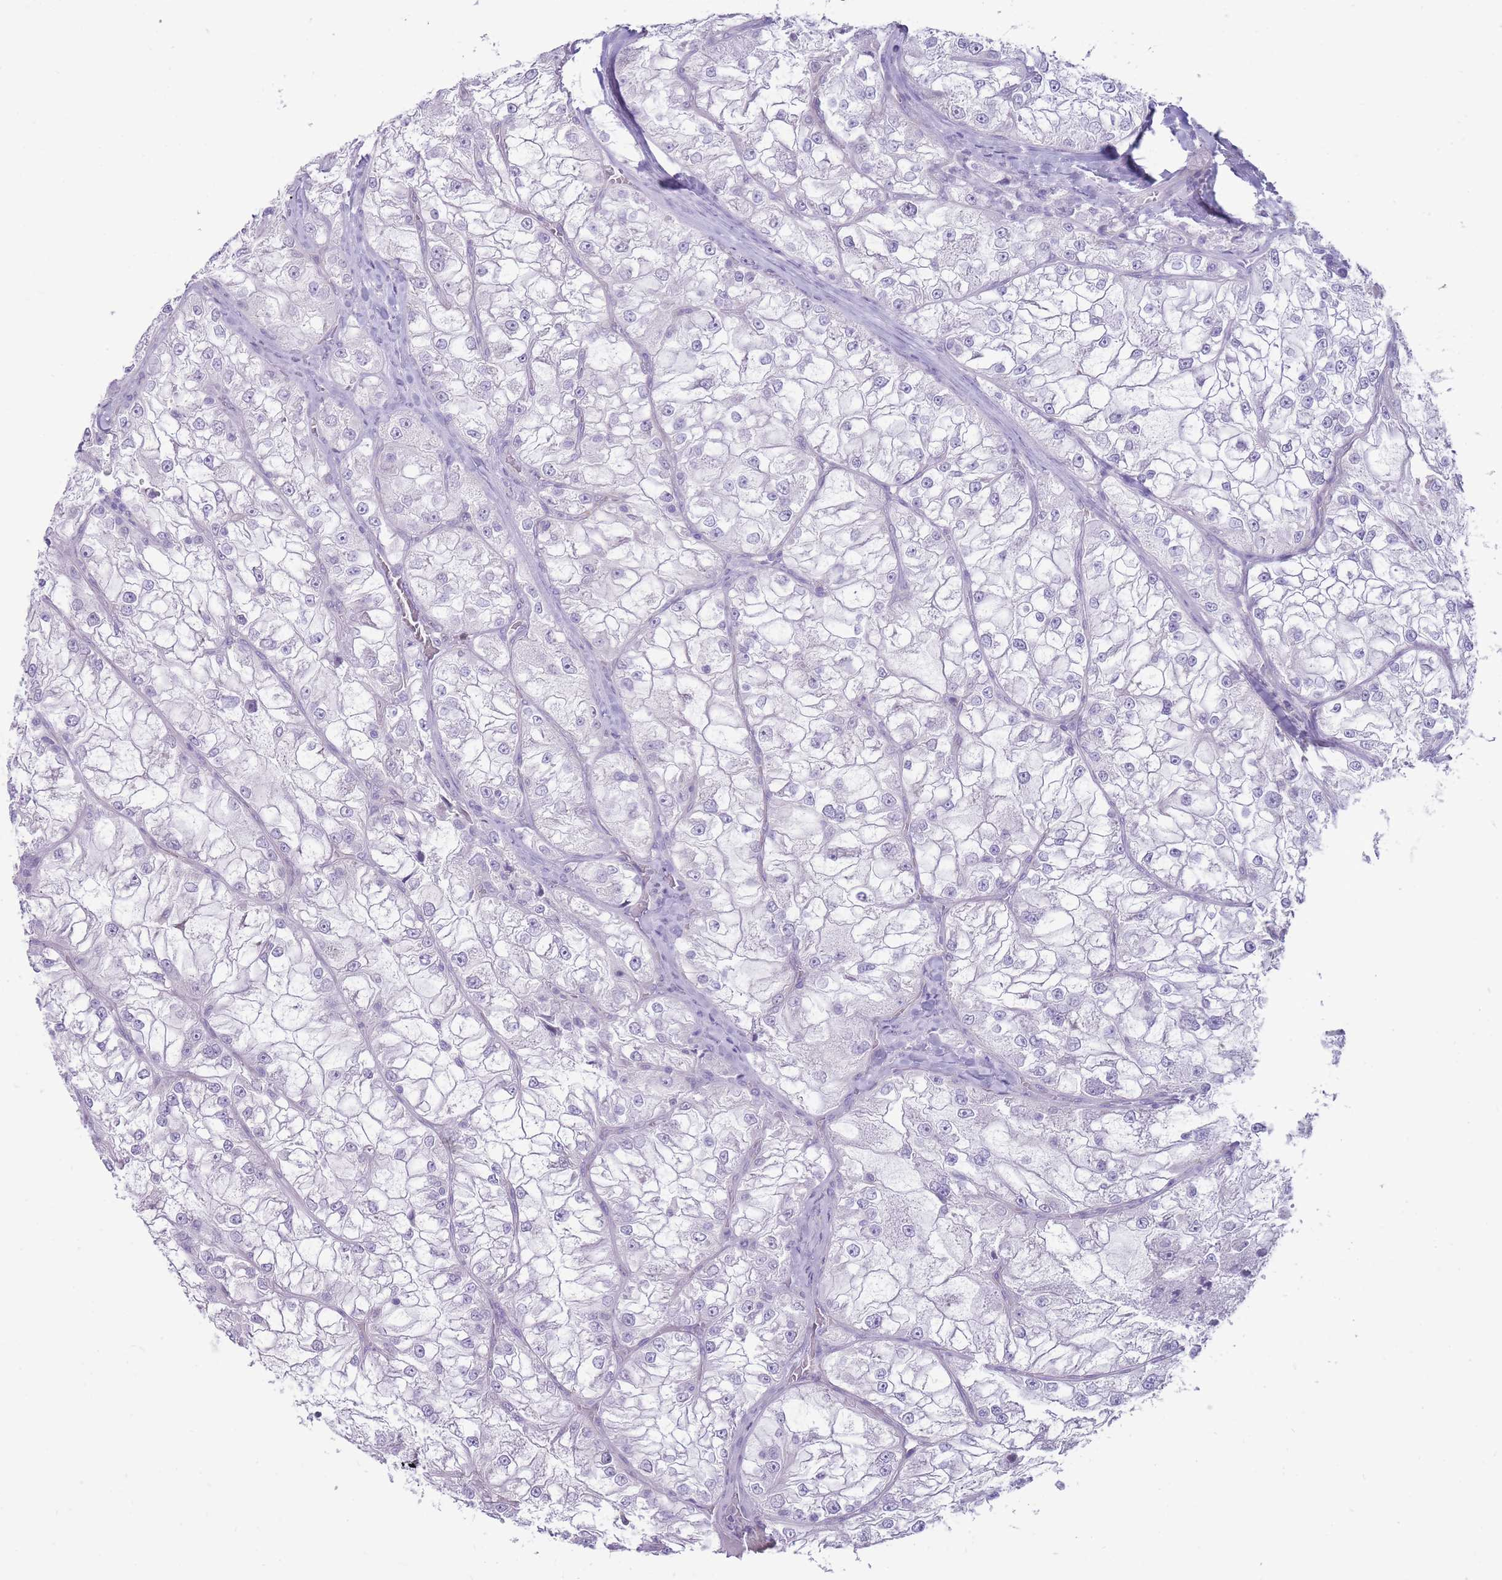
{"staining": {"intensity": "negative", "quantity": "none", "location": "none"}, "tissue": "renal cancer", "cell_type": "Tumor cells", "image_type": "cancer", "snomed": [{"axis": "morphology", "description": "Adenocarcinoma, NOS"}, {"axis": "topography", "description": "Kidney"}], "caption": "DAB (3,3'-diaminobenzidine) immunohistochemical staining of renal cancer displays no significant staining in tumor cells.", "gene": "ERICH4", "patient": {"sex": "female", "age": 72}}